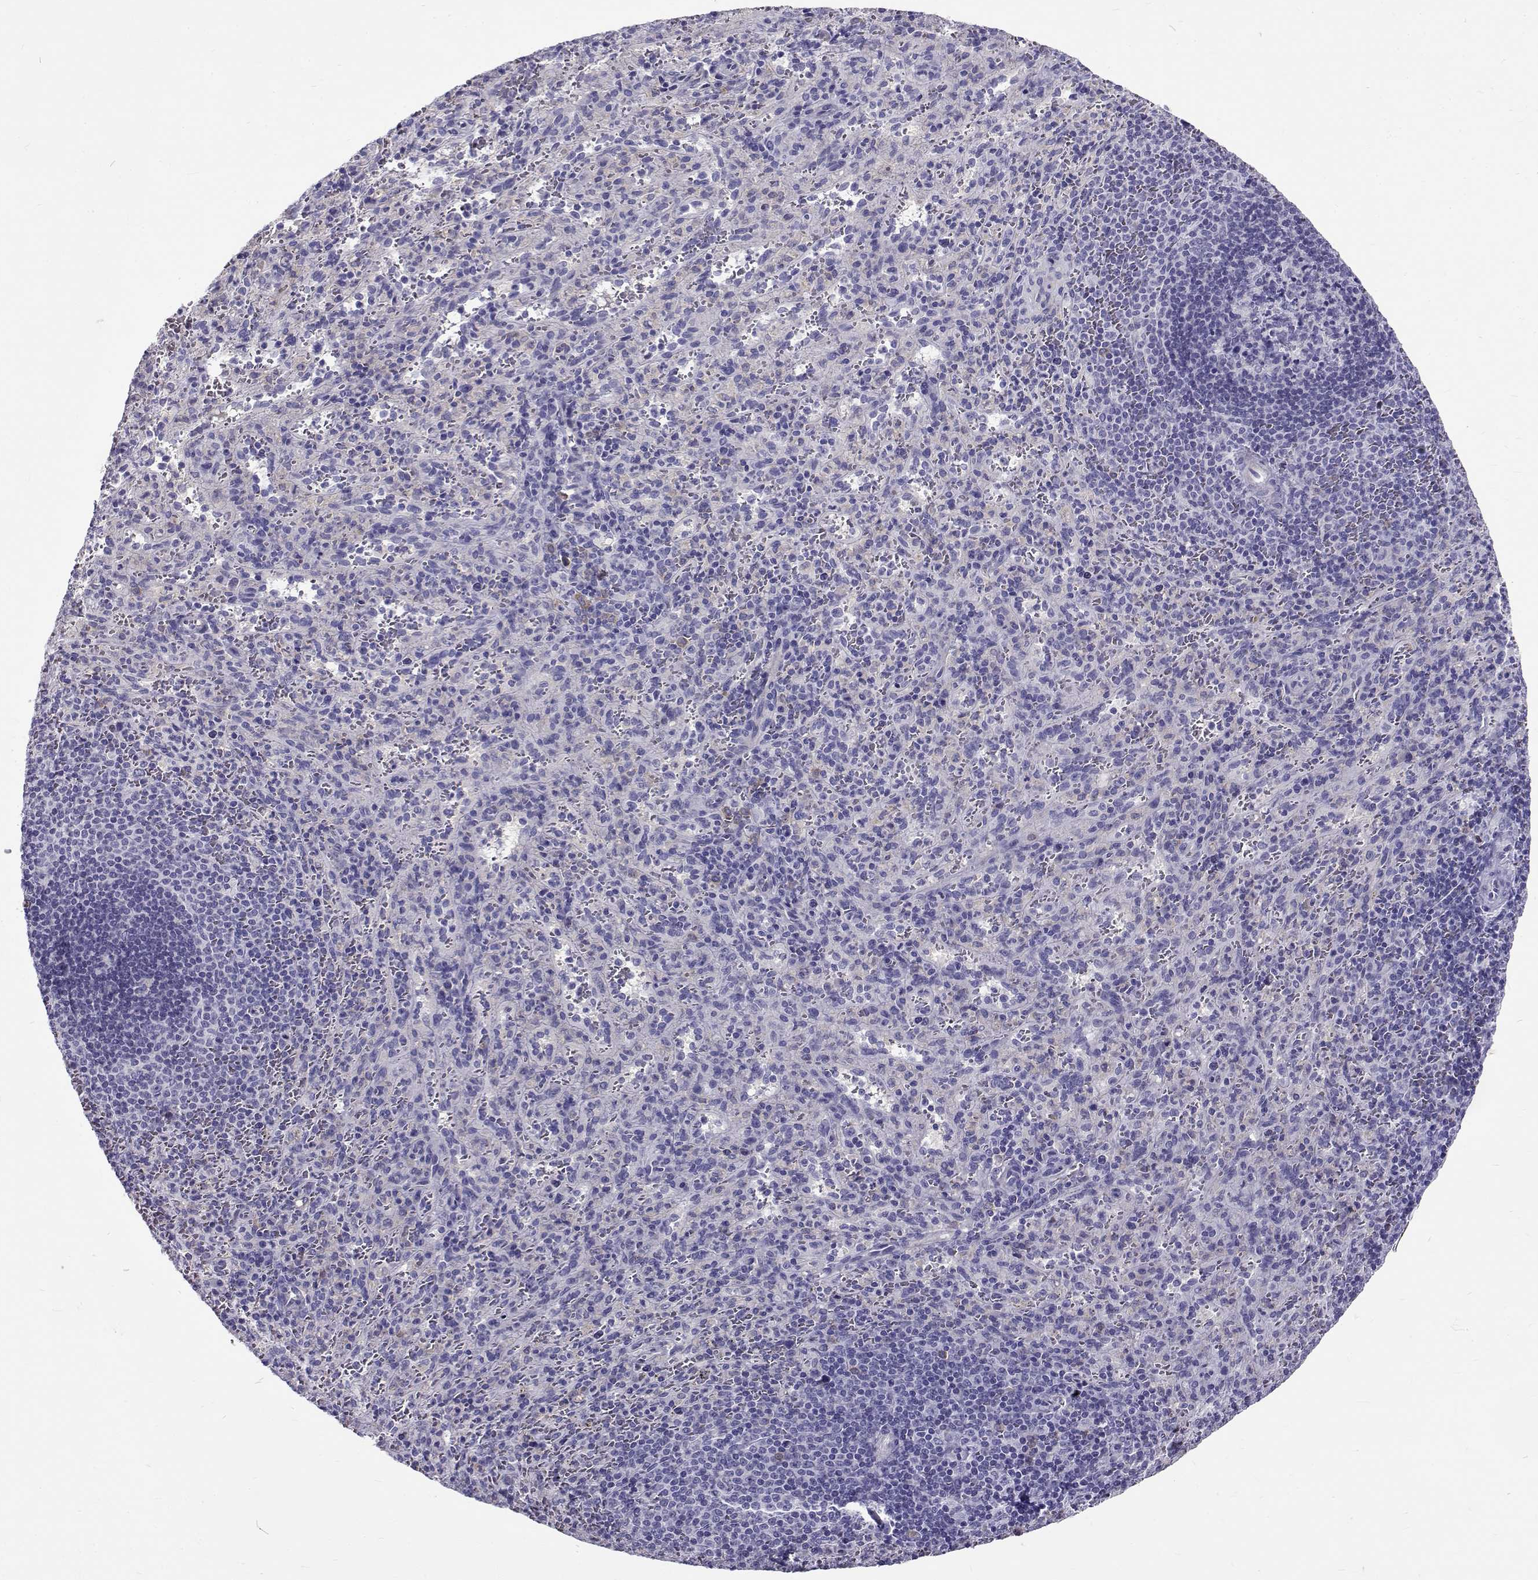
{"staining": {"intensity": "negative", "quantity": "none", "location": "none"}, "tissue": "spleen", "cell_type": "Cells in red pulp", "image_type": "normal", "snomed": [{"axis": "morphology", "description": "Normal tissue, NOS"}, {"axis": "topography", "description": "Spleen"}], "caption": "Immunohistochemistry (IHC) micrograph of unremarkable spleen stained for a protein (brown), which demonstrates no staining in cells in red pulp. Nuclei are stained in blue.", "gene": "IGSF1", "patient": {"sex": "male", "age": 57}}